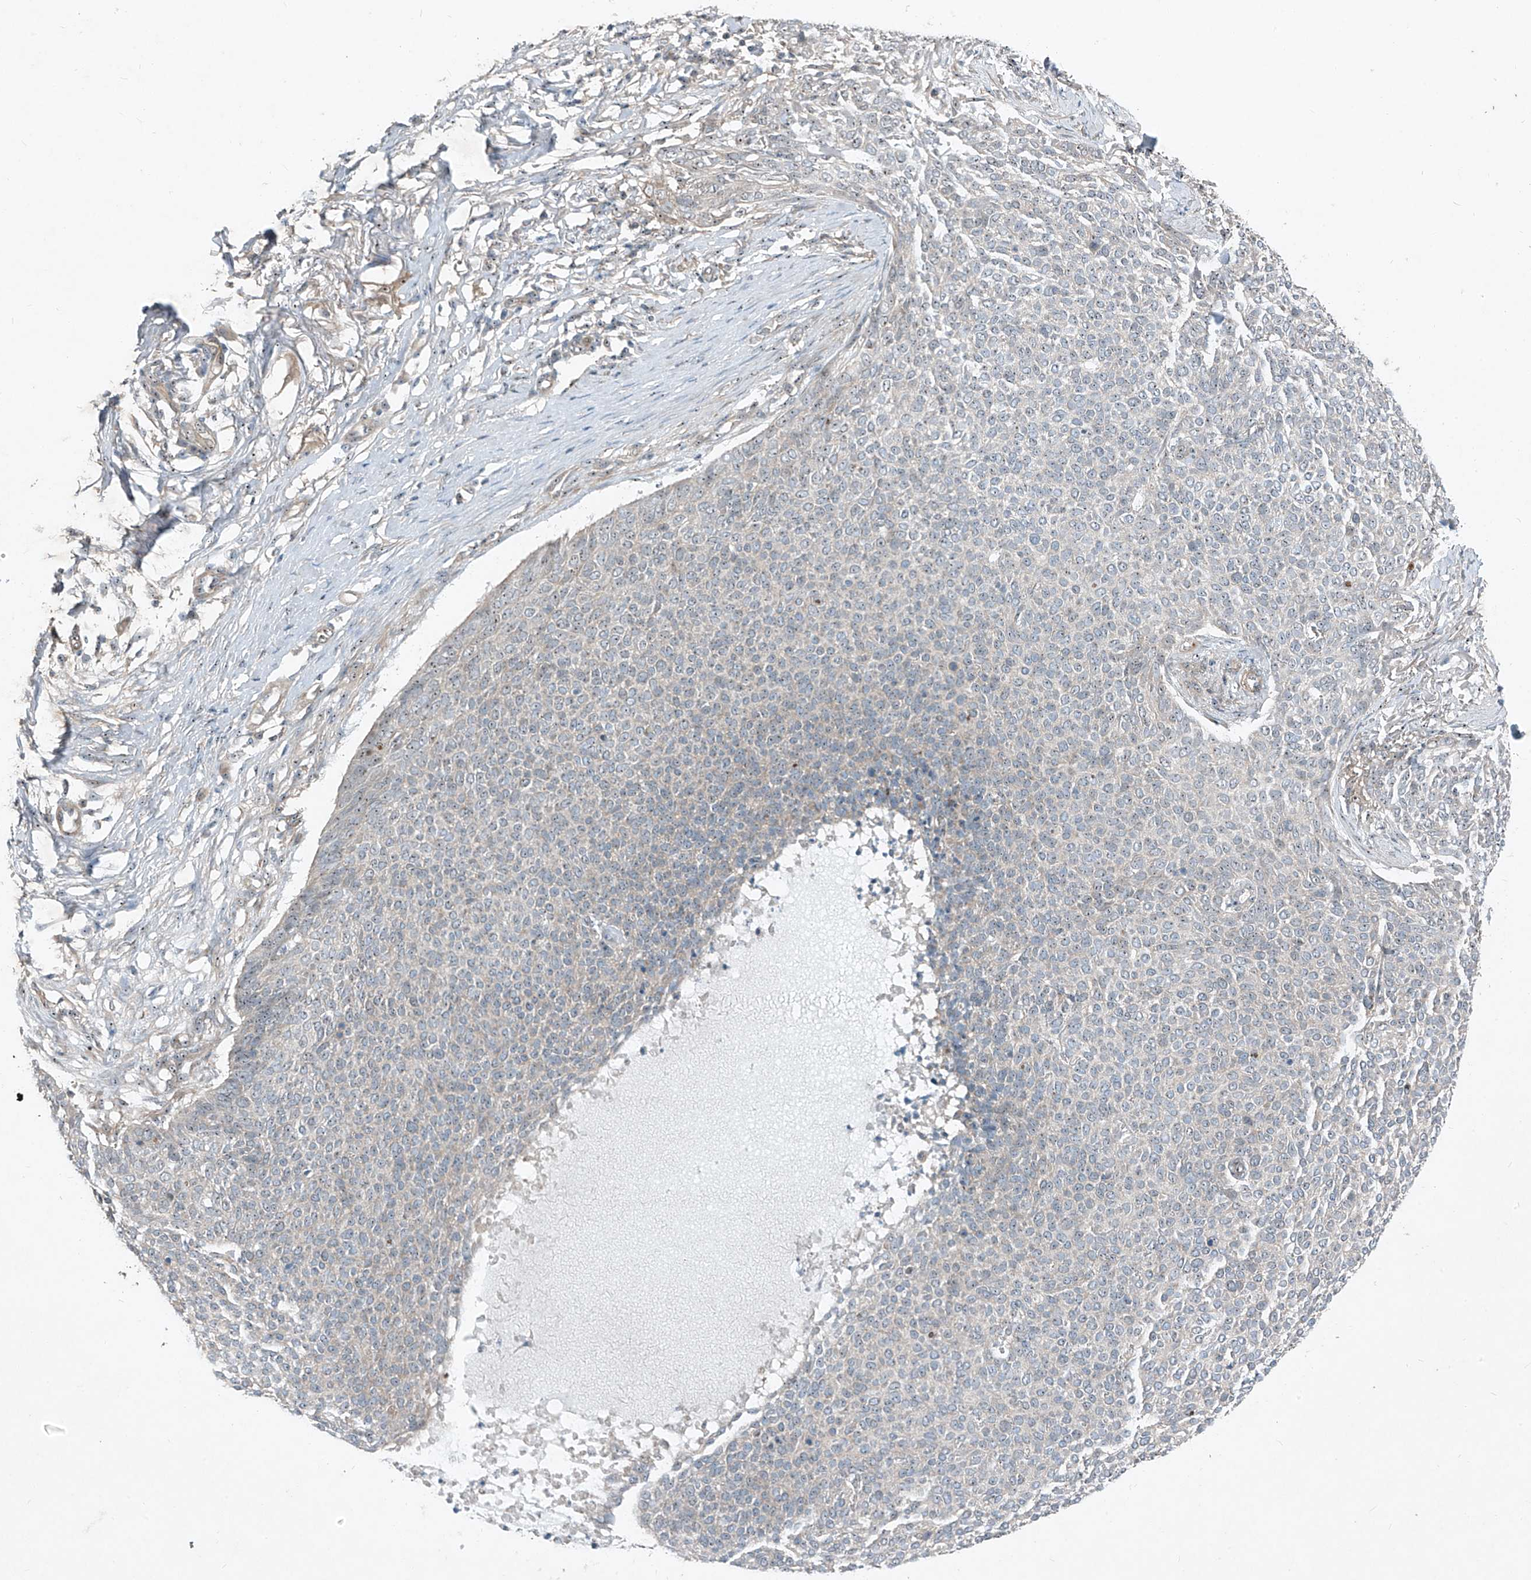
{"staining": {"intensity": "negative", "quantity": "none", "location": "none"}, "tissue": "skin cancer", "cell_type": "Tumor cells", "image_type": "cancer", "snomed": [{"axis": "morphology", "description": "Normal tissue, NOS"}, {"axis": "morphology", "description": "Basal cell carcinoma"}, {"axis": "topography", "description": "Skin"}], "caption": "Basal cell carcinoma (skin) stained for a protein using immunohistochemistry (IHC) reveals no positivity tumor cells.", "gene": "PPCS", "patient": {"sex": "male", "age": 50}}